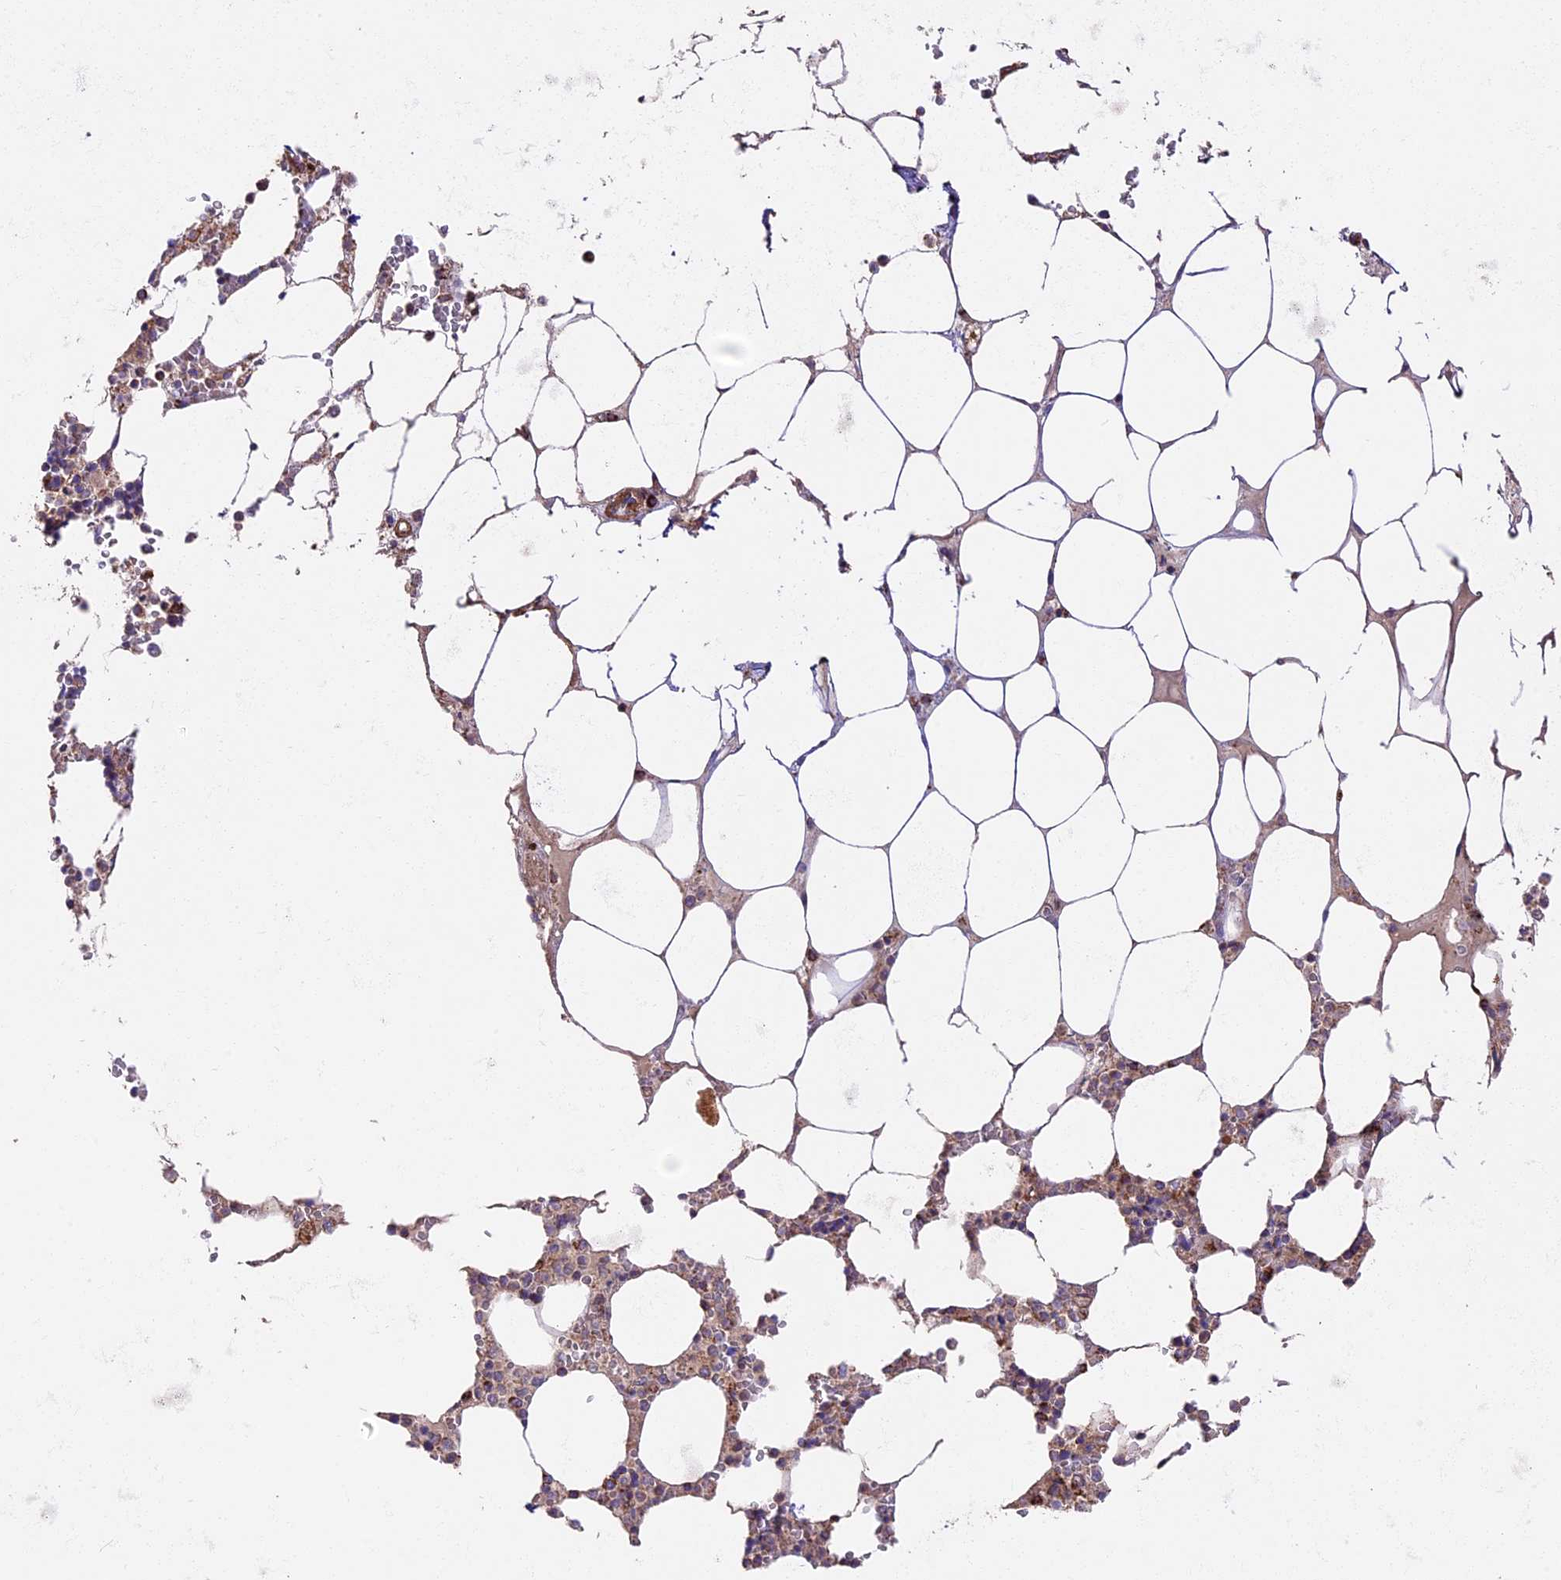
{"staining": {"intensity": "moderate", "quantity": "<25%", "location": "cytoplasmic/membranous"}, "tissue": "bone marrow", "cell_type": "Hematopoietic cells", "image_type": "normal", "snomed": [{"axis": "morphology", "description": "Normal tissue, NOS"}, {"axis": "topography", "description": "Bone marrow"}], "caption": "An IHC image of benign tissue is shown. Protein staining in brown highlights moderate cytoplasmic/membranous positivity in bone marrow within hematopoietic cells.", "gene": "NDUFA8", "patient": {"sex": "male", "age": 64}}